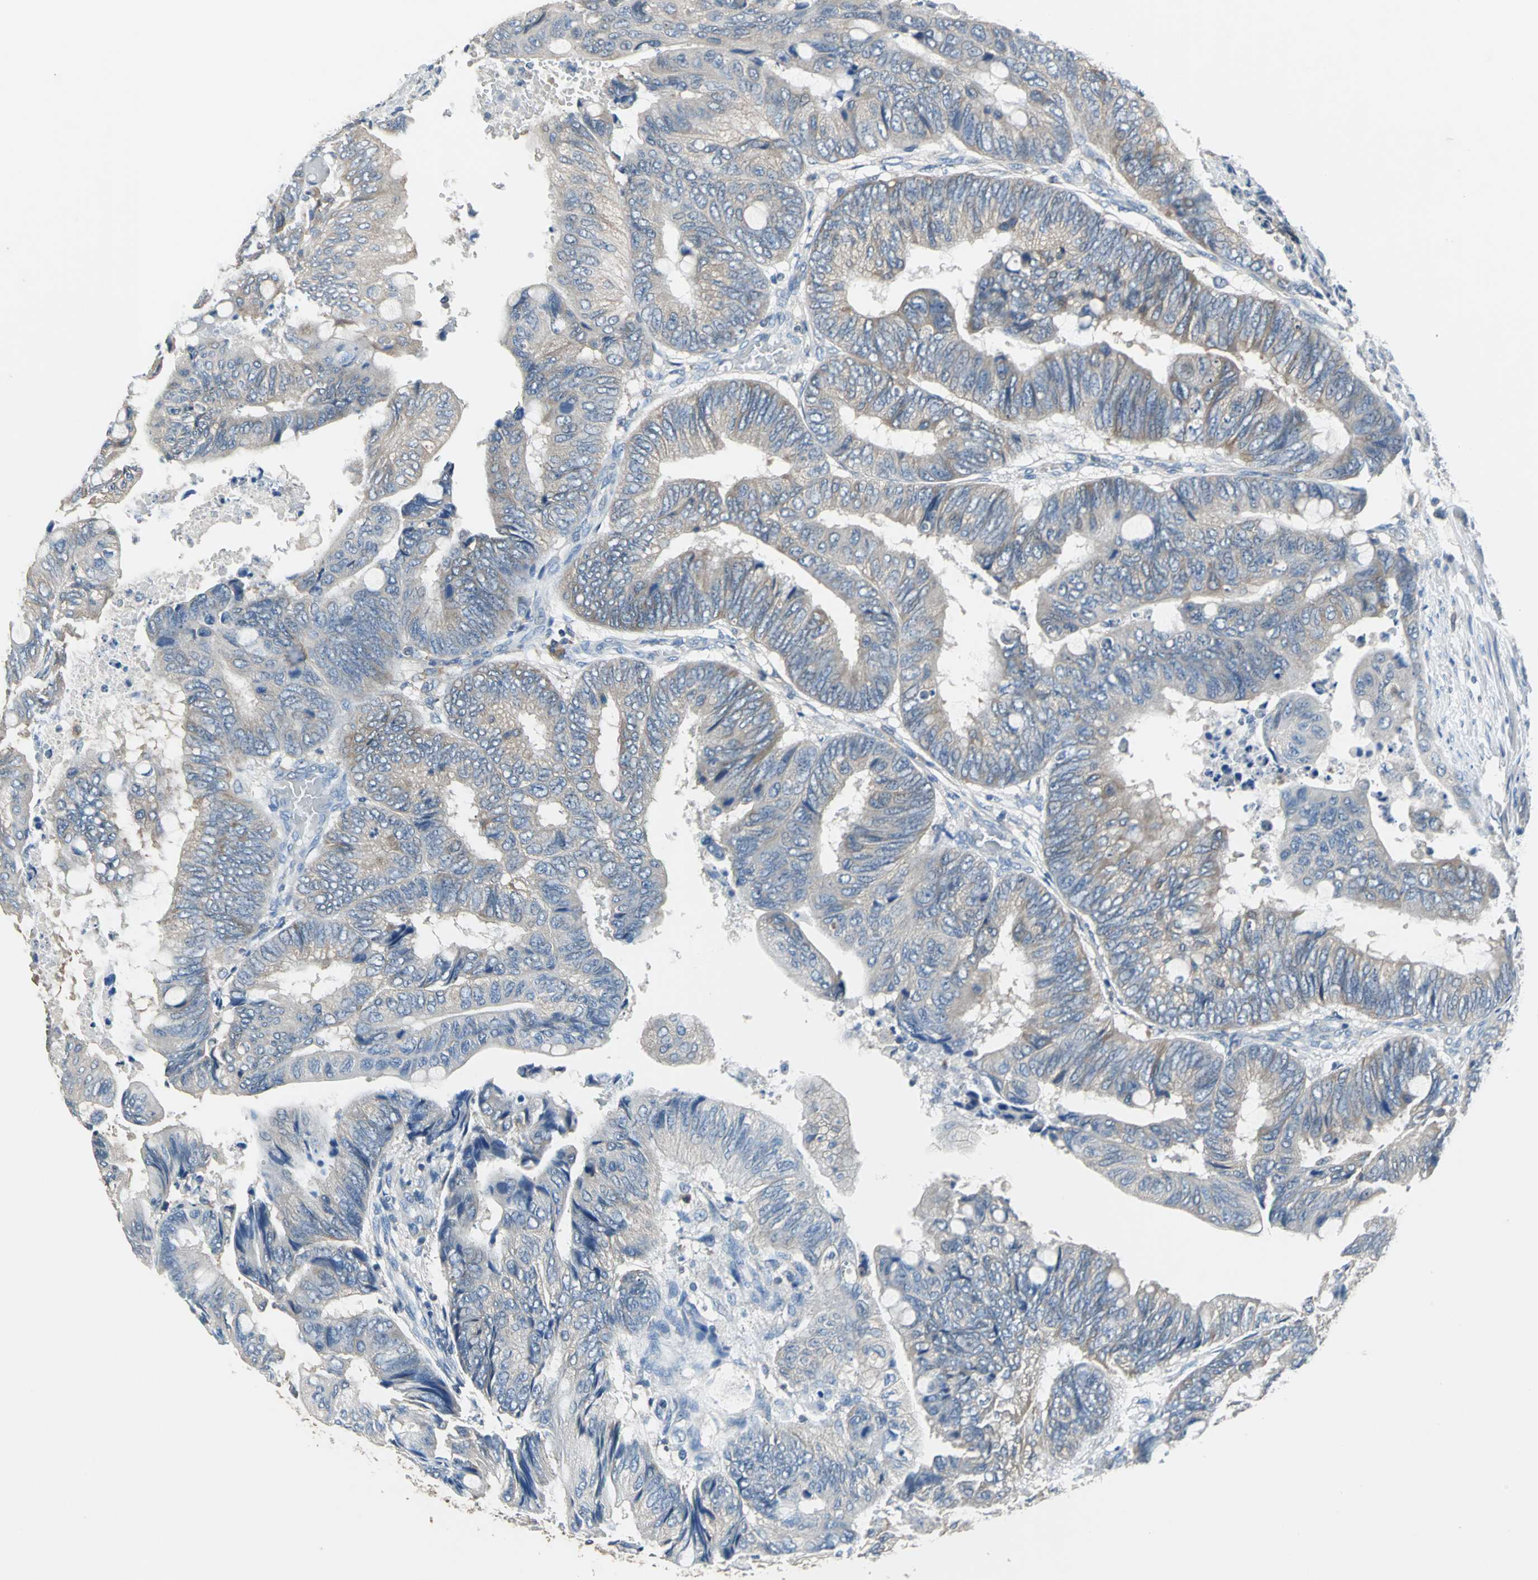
{"staining": {"intensity": "weak", "quantity": "25%-75%", "location": "cytoplasmic/membranous"}, "tissue": "colorectal cancer", "cell_type": "Tumor cells", "image_type": "cancer", "snomed": [{"axis": "morphology", "description": "Normal tissue, NOS"}, {"axis": "morphology", "description": "Adenocarcinoma, NOS"}, {"axis": "topography", "description": "Rectum"}, {"axis": "topography", "description": "Peripheral nerve tissue"}], "caption": "The histopathology image reveals immunohistochemical staining of colorectal adenocarcinoma. There is weak cytoplasmic/membranous expression is appreciated in approximately 25%-75% of tumor cells.", "gene": "PRKCA", "patient": {"sex": "male", "age": 92}}